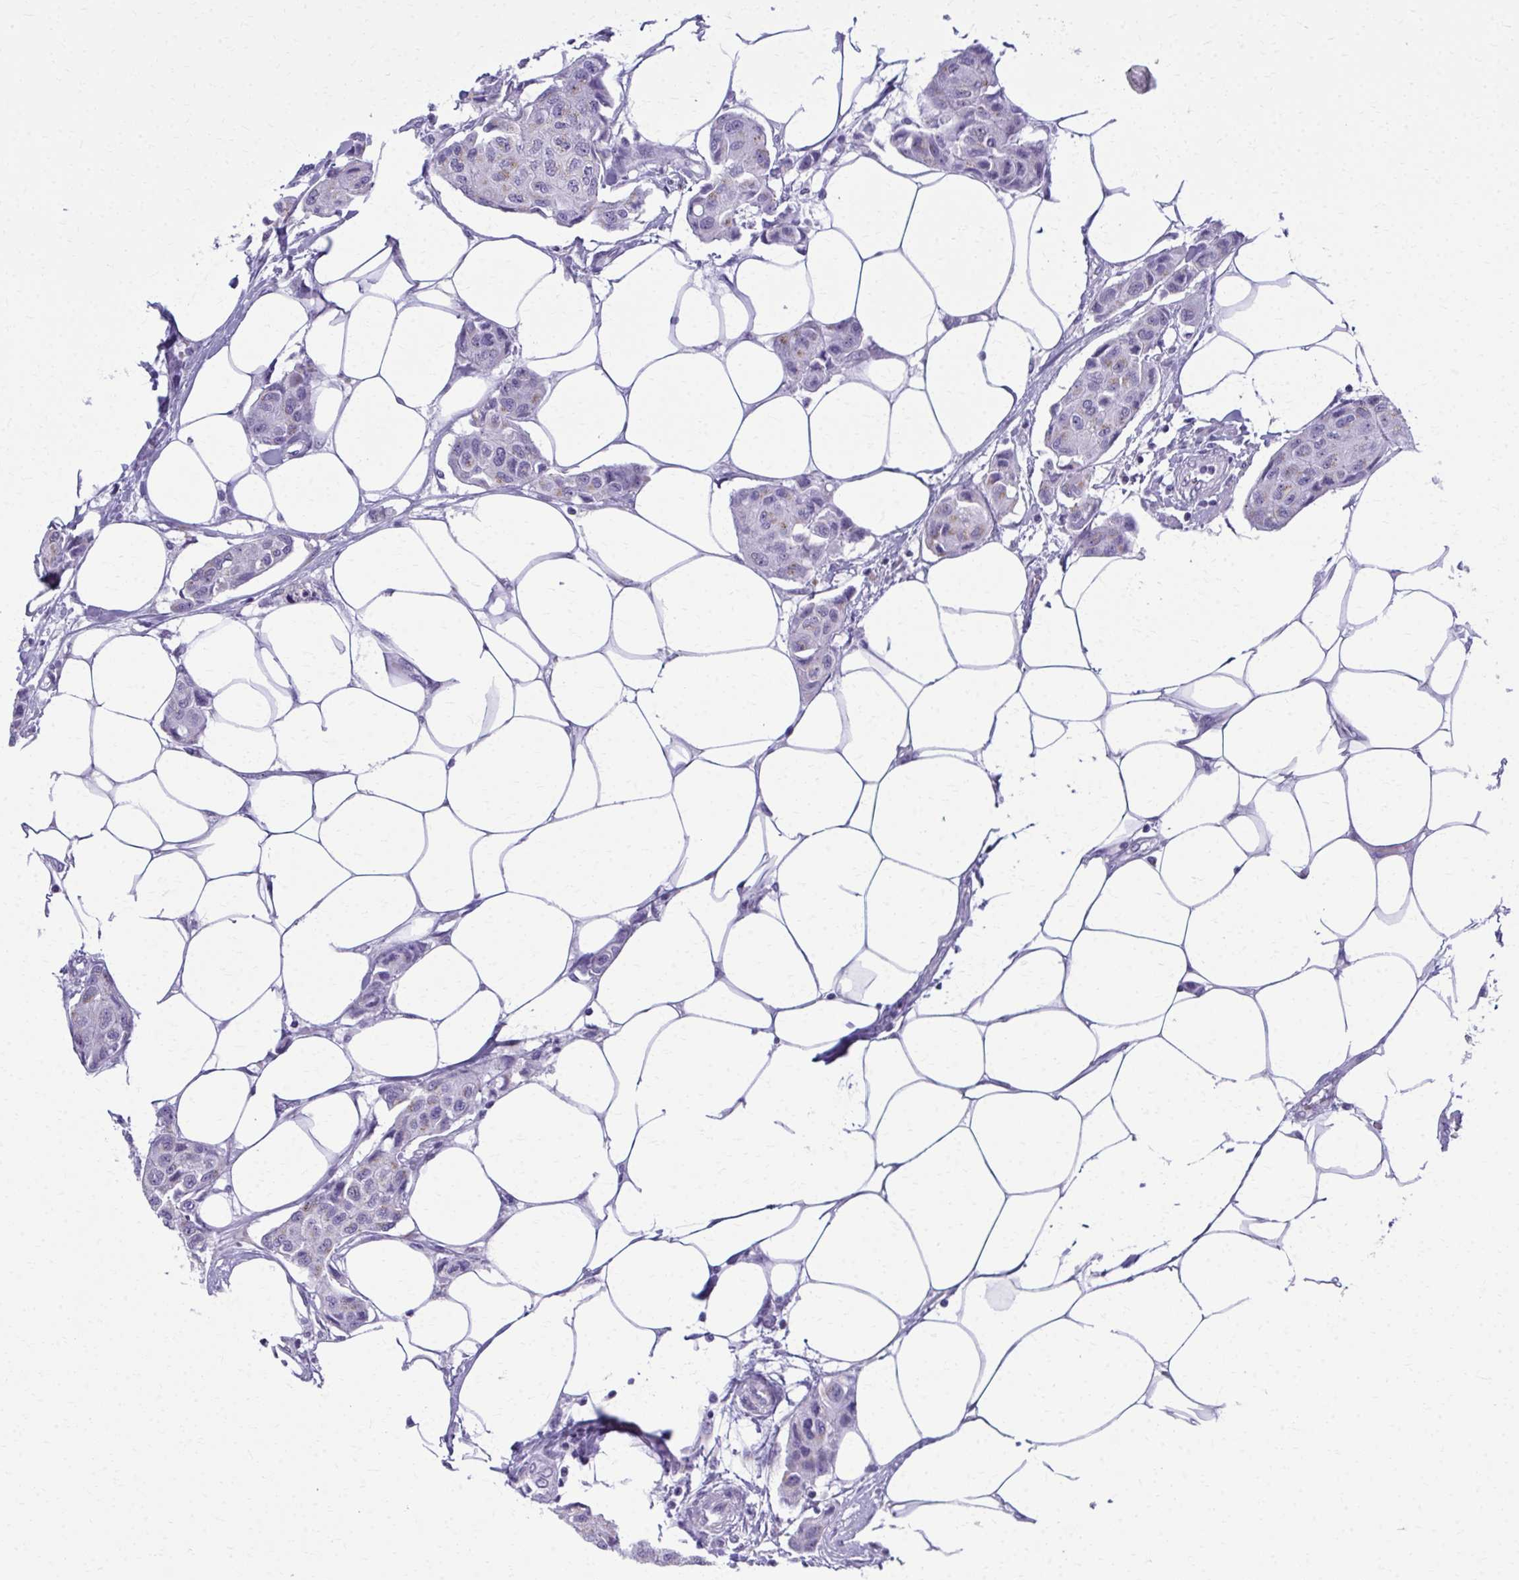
{"staining": {"intensity": "moderate", "quantity": "25%-75%", "location": "cytoplasmic/membranous"}, "tissue": "breast cancer", "cell_type": "Tumor cells", "image_type": "cancer", "snomed": [{"axis": "morphology", "description": "Duct carcinoma"}, {"axis": "topography", "description": "Breast"}, {"axis": "topography", "description": "Lymph node"}], "caption": "Invasive ductal carcinoma (breast) stained with IHC shows moderate cytoplasmic/membranous expression in approximately 25%-75% of tumor cells. The staining was performed using DAB (3,3'-diaminobenzidine) to visualize the protein expression in brown, while the nuclei were stained in blue with hematoxylin (Magnification: 20x).", "gene": "SCLY", "patient": {"sex": "female", "age": 80}}